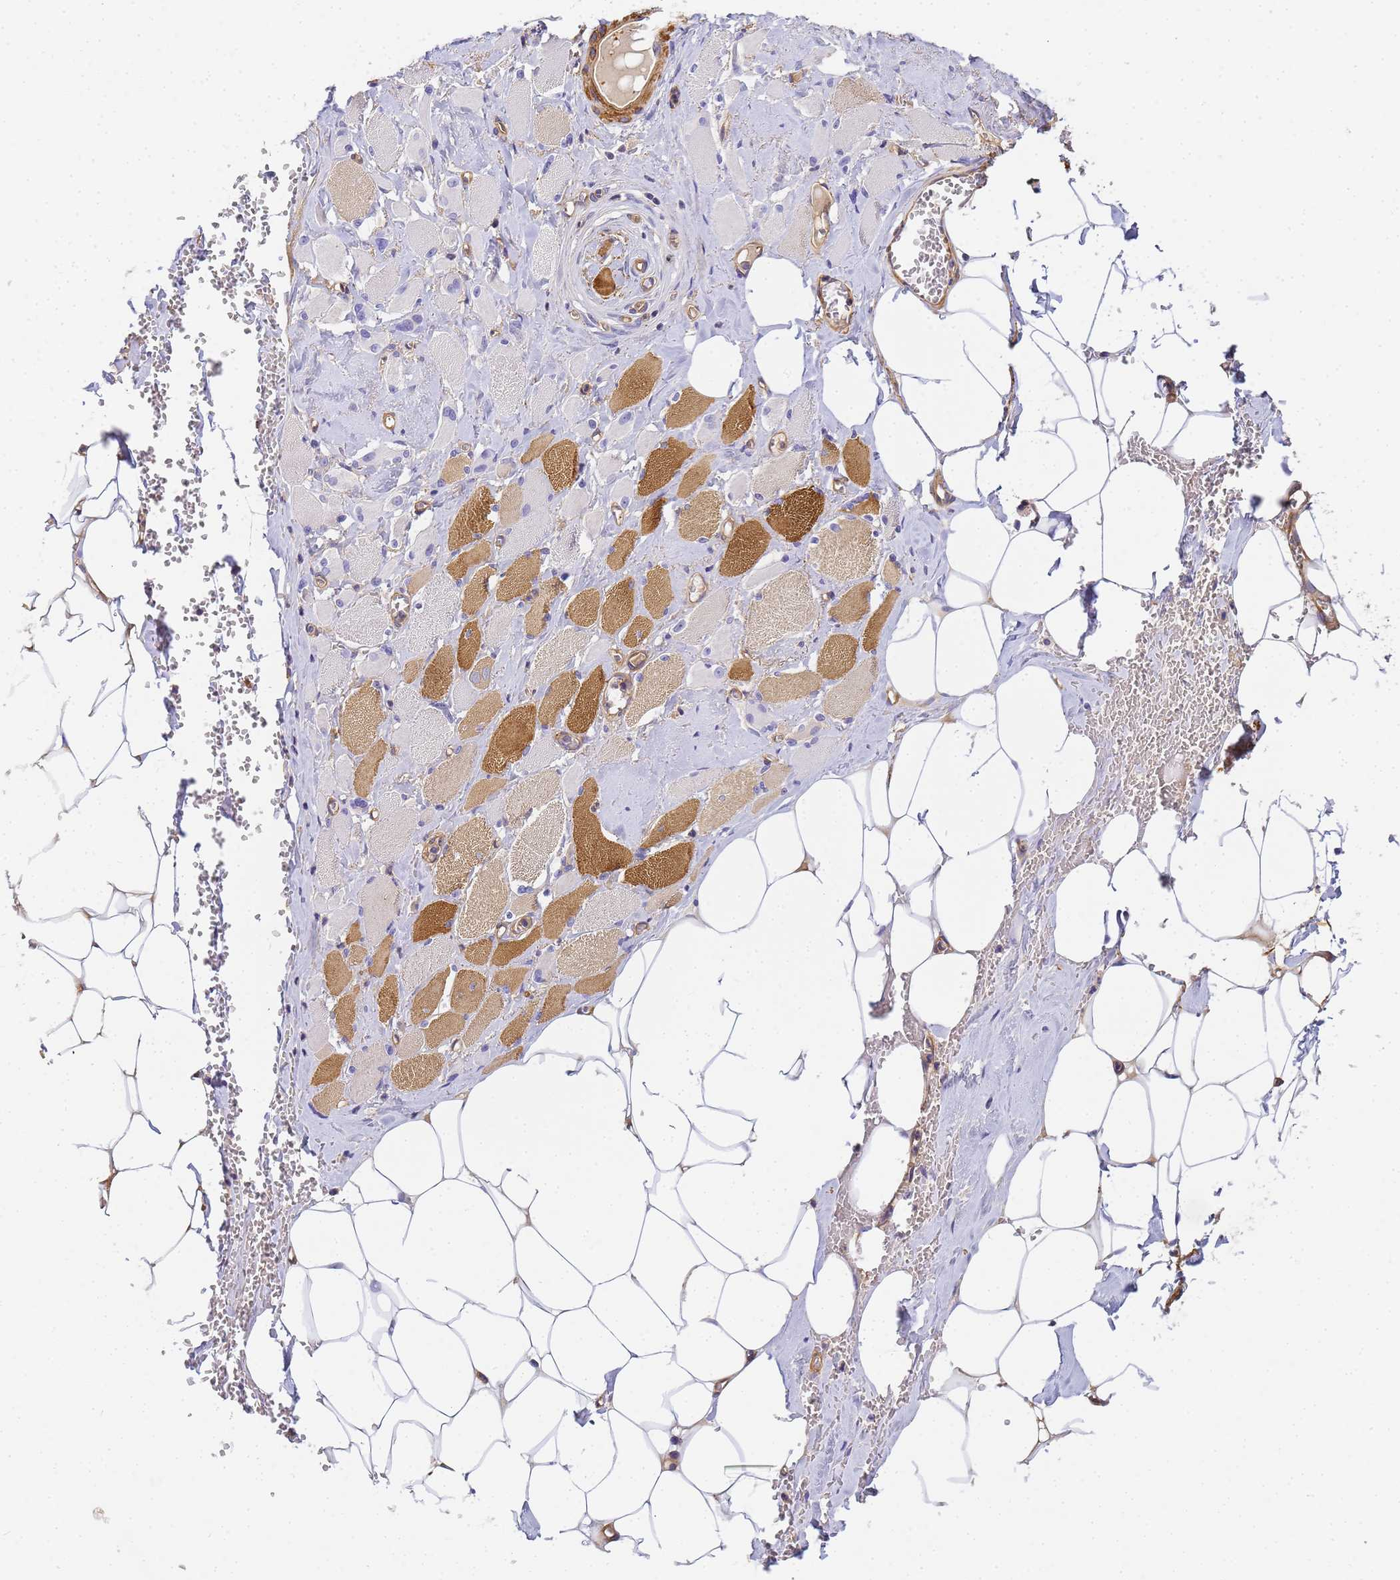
{"staining": {"intensity": "moderate", "quantity": "25%-75%", "location": "cytoplasmic/membranous"}, "tissue": "skeletal muscle", "cell_type": "Myocytes", "image_type": "normal", "snomed": [{"axis": "morphology", "description": "Normal tissue, NOS"}, {"axis": "morphology", "description": "Basal cell carcinoma"}, {"axis": "topography", "description": "Skeletal muscle"}], "caption": "The photomicrograph demonstrates immunohistochemical staining of normal skeletal muscle. There is moderate cytoplasmic/membranous positivity is present in approximately 25%-75% of myocytes. Nuclei are stained in blue.", "gene": "MYL10", "patient": {"sex": "female", "age": 64}}